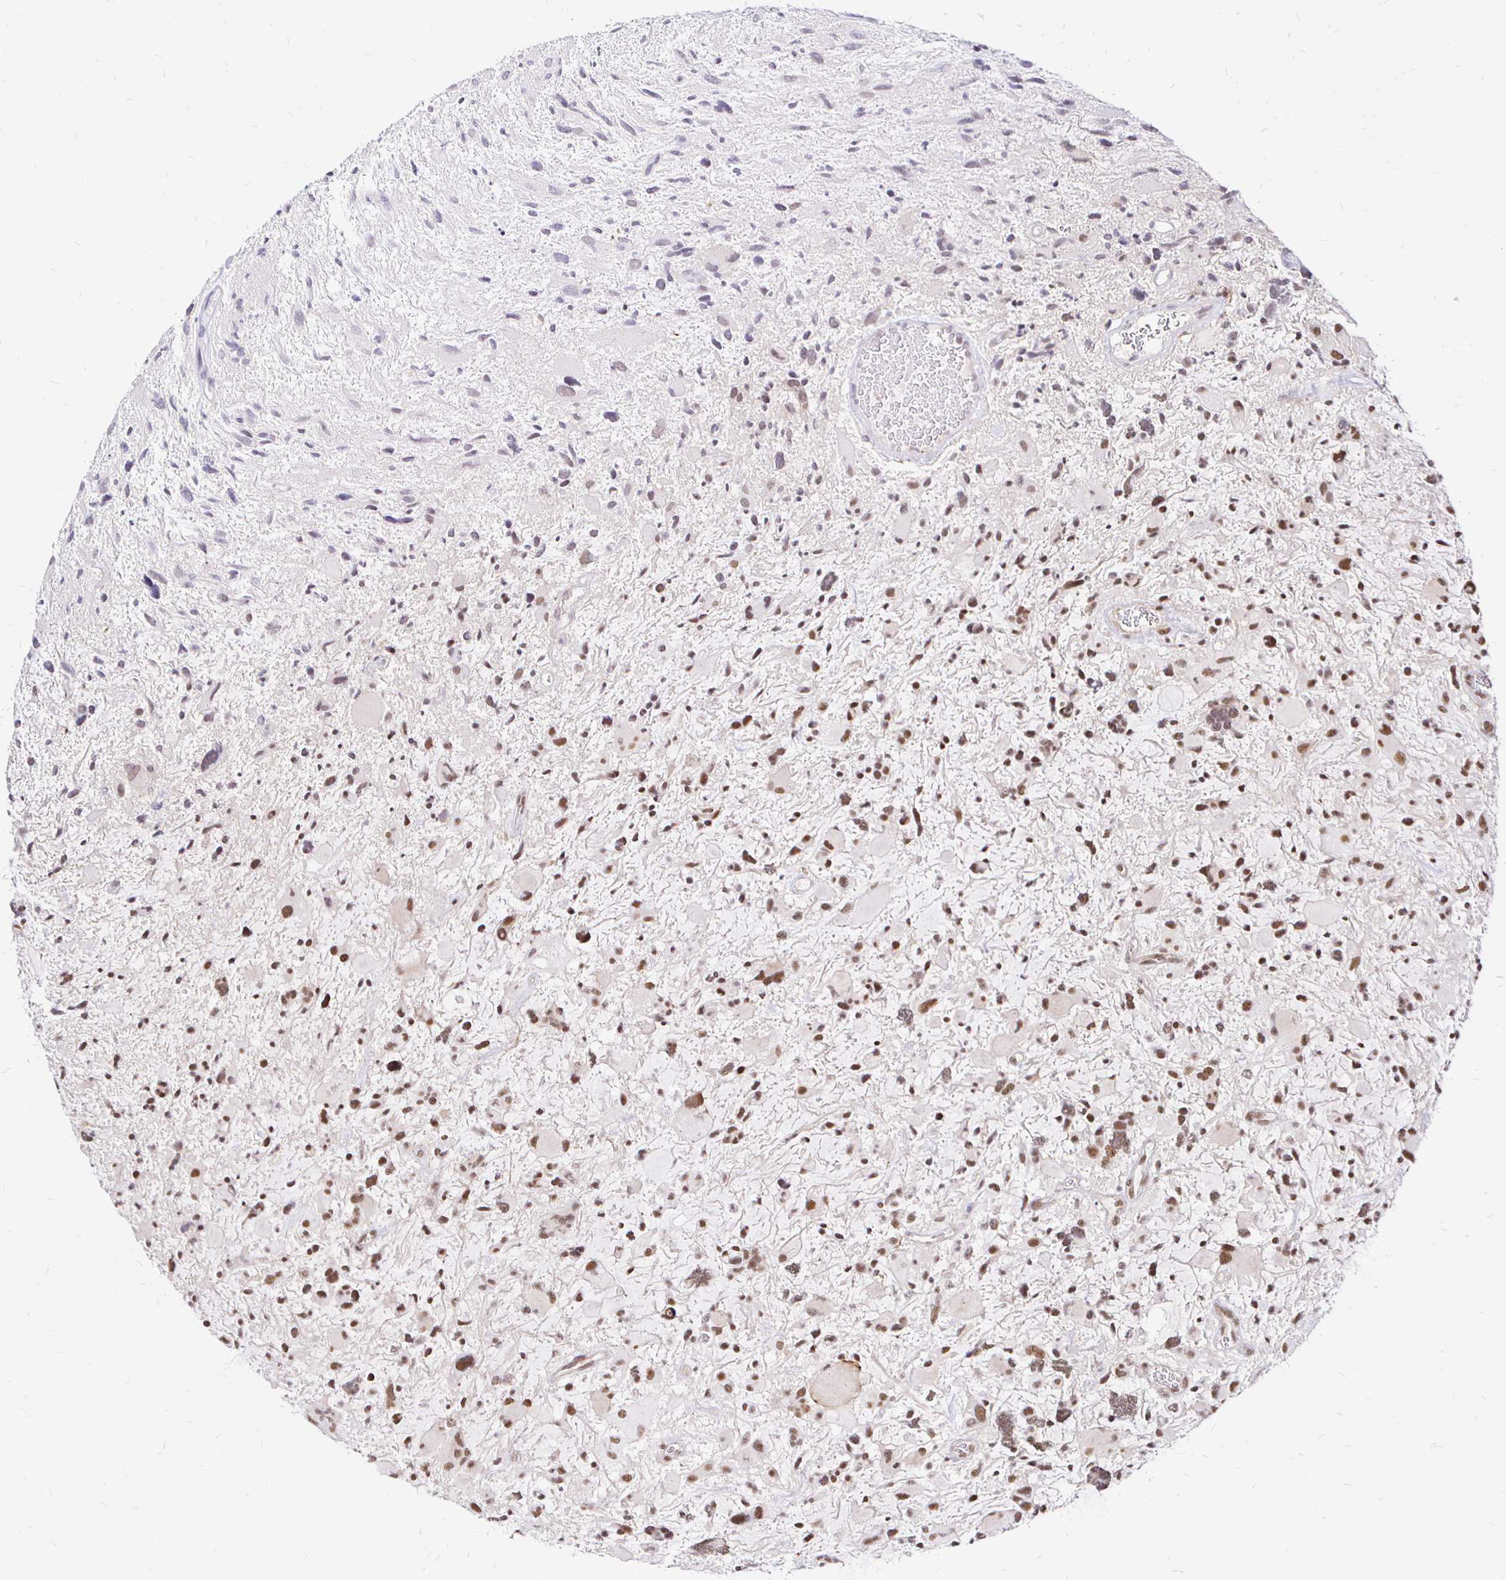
{"staining": {"intensity": "moderate", "quantity": "25%-75%", "location": "nuclear"}, "tissue": "glioma", "cell_type": "Tumor cells", "image_type": "cancer", "snomed": [{"axis": "morphology", "description": "Glioma, malignant, High grade"}, {"axis": "topography", "description": "Brain"}], "caption": "Human malignant high-grade glioma stained with a protein marker reveals moderate staining in tumor cells.", "gene": "SIN3A", "patient": {"sex": "female", "age": 11}}